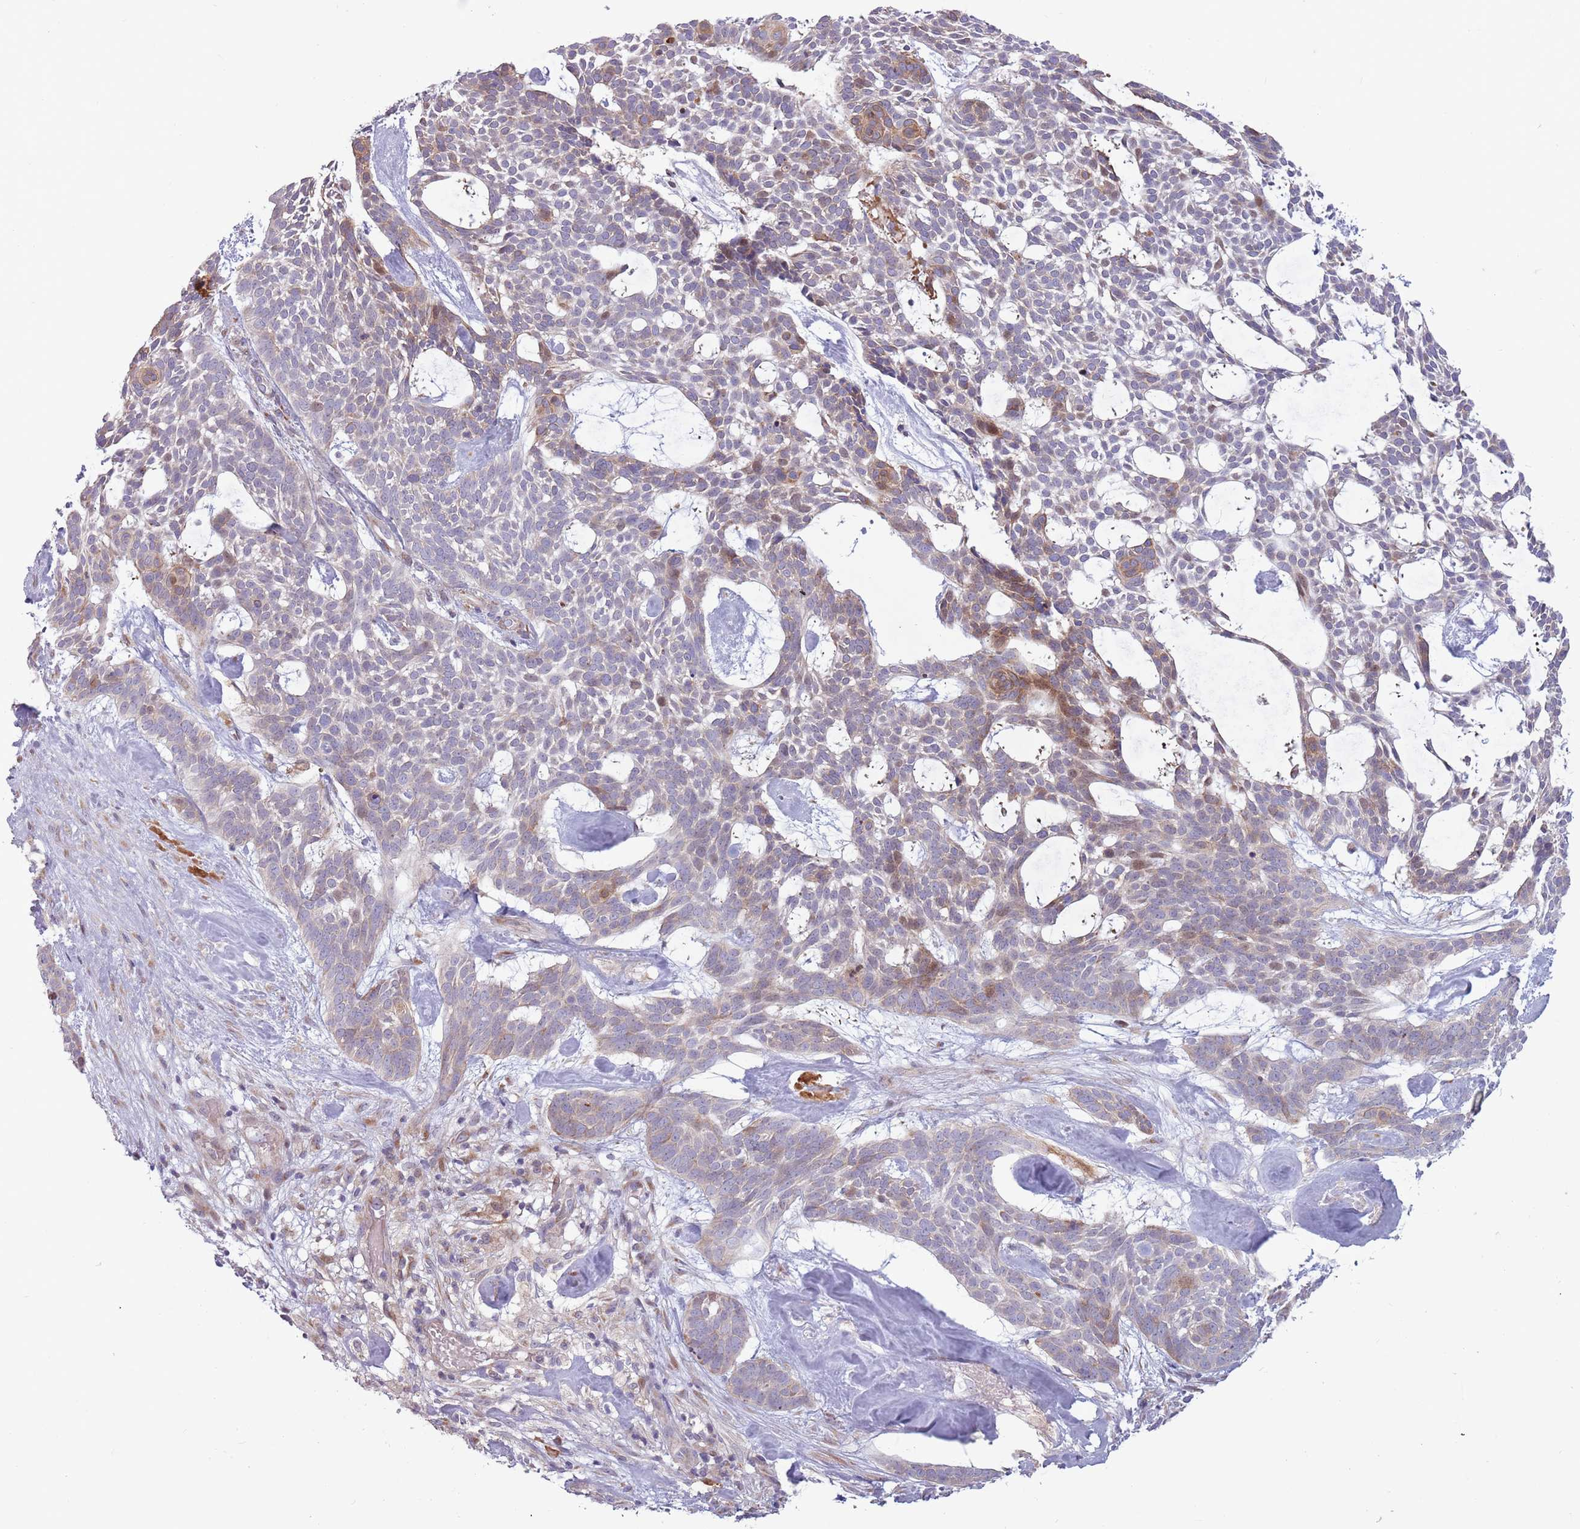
{"staining": {"intensity": "weak", "quantity": "25%-75%", "location": "cytoplasmic/membranous"}, "tissue": "skin cancer", "cell_type": "Tumor cells", "image_type": "cancer", "snomed": [{"axis": "morphology", "description": "Basal cell carcinoma"}, {"axis": "topography", "description": "Skin"}], "caption": "A high-resolution photomicrograph shows immunohistochemistry (IHC) staining of skin cancer, which shows weak cytoplasmic/membranous expression in approximately 25%-75% of tumor cells.", "gene": "CCDC150", "patient": {"sex": "male", "age": 61}}